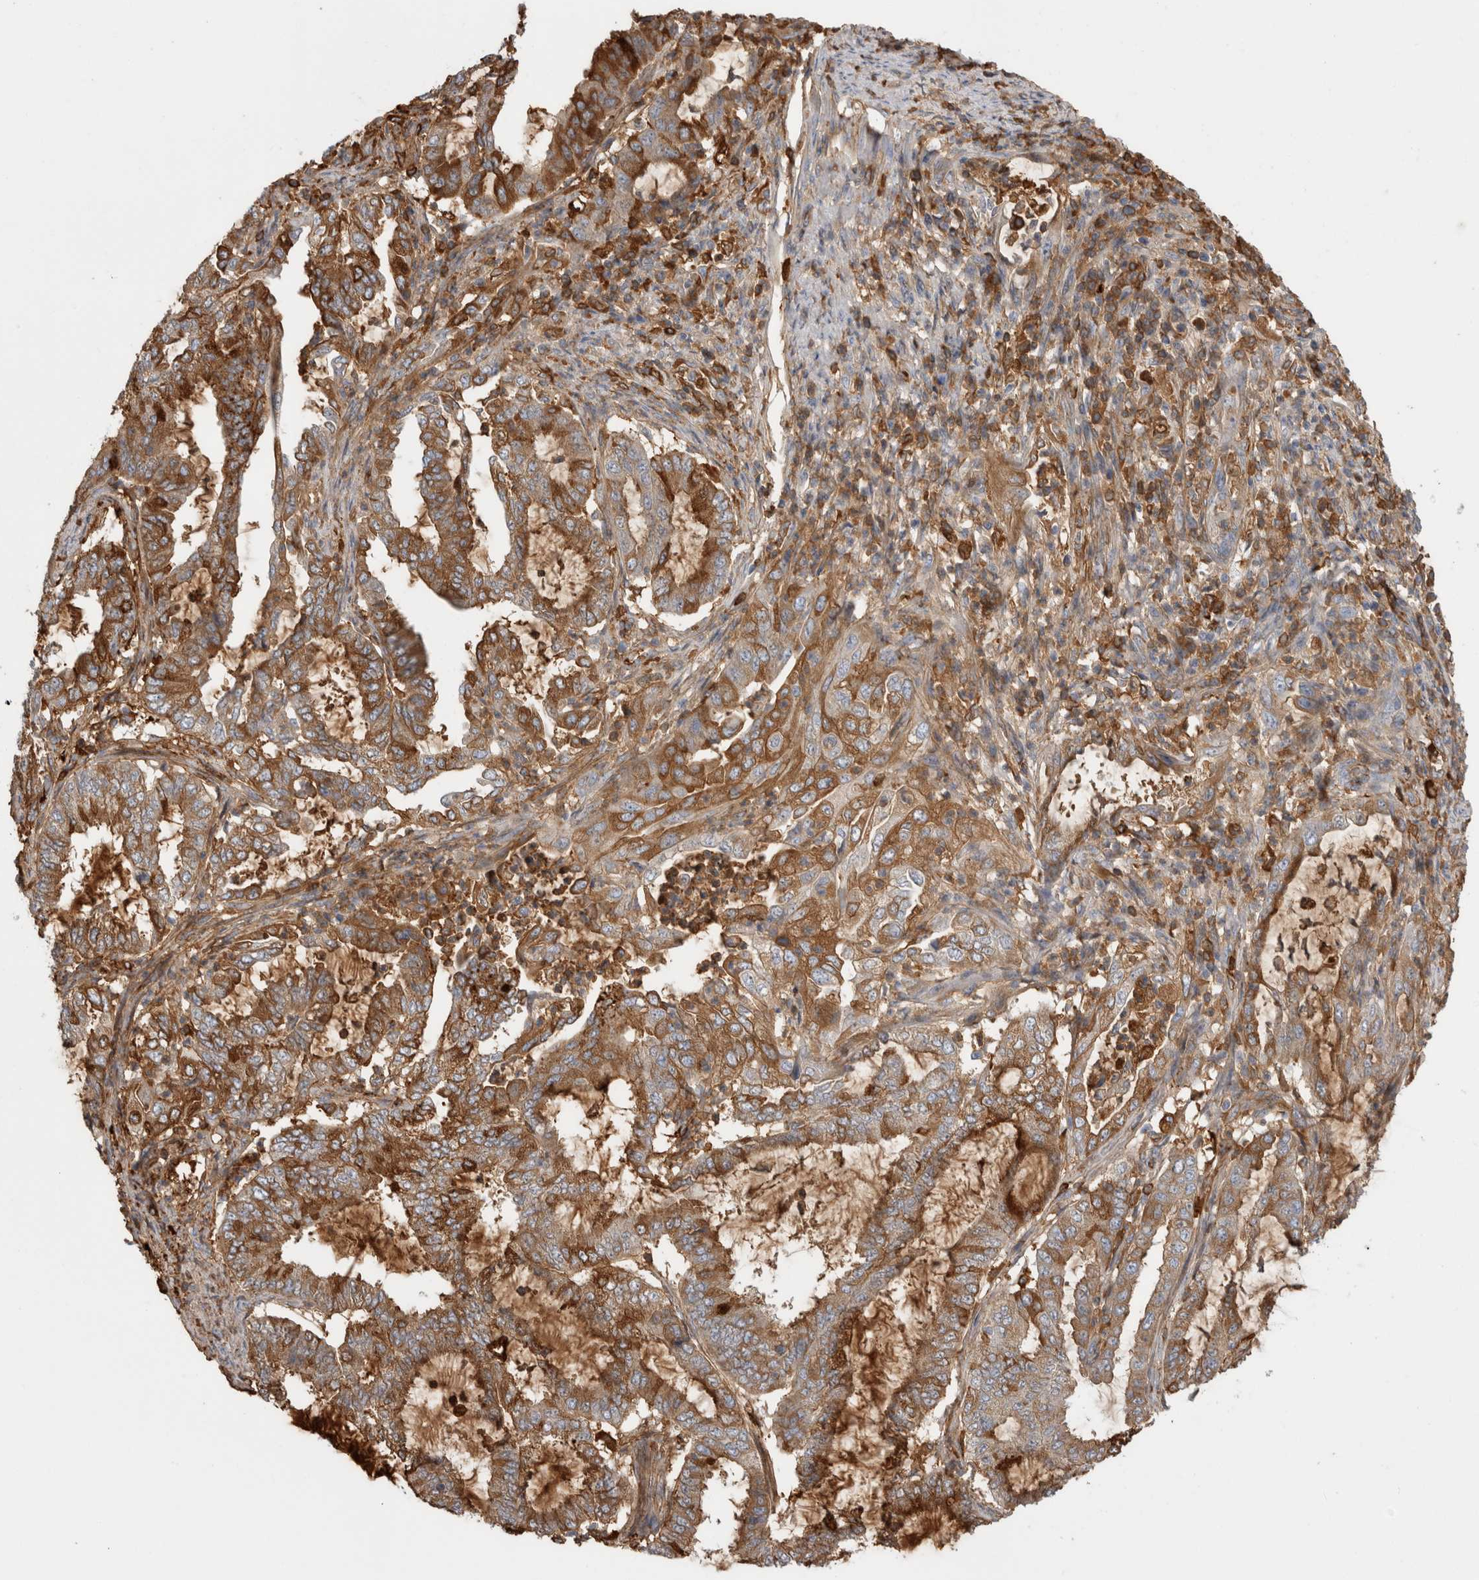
{"staining": {"intensity": "moderate", "quantity": ">75%", "location": "cytoplasmic/membranous"}, "tissue": "endometrial cancer", "cell_type": "Tumor cells", "image_type": "cancer", "snomed": [{"axis": "morphology", "description": "Adenocarcinoma, NOS"}, {"axis": "topography", "description": "Endometrium"}], "caption": "Protein staining of endometrial cancer tissue shows moderate cytoplasmic/membranous expression in approximately >75% of tumor cells.", "gene": "TBCE", "patient": {"sex": "female", "age": 51}}